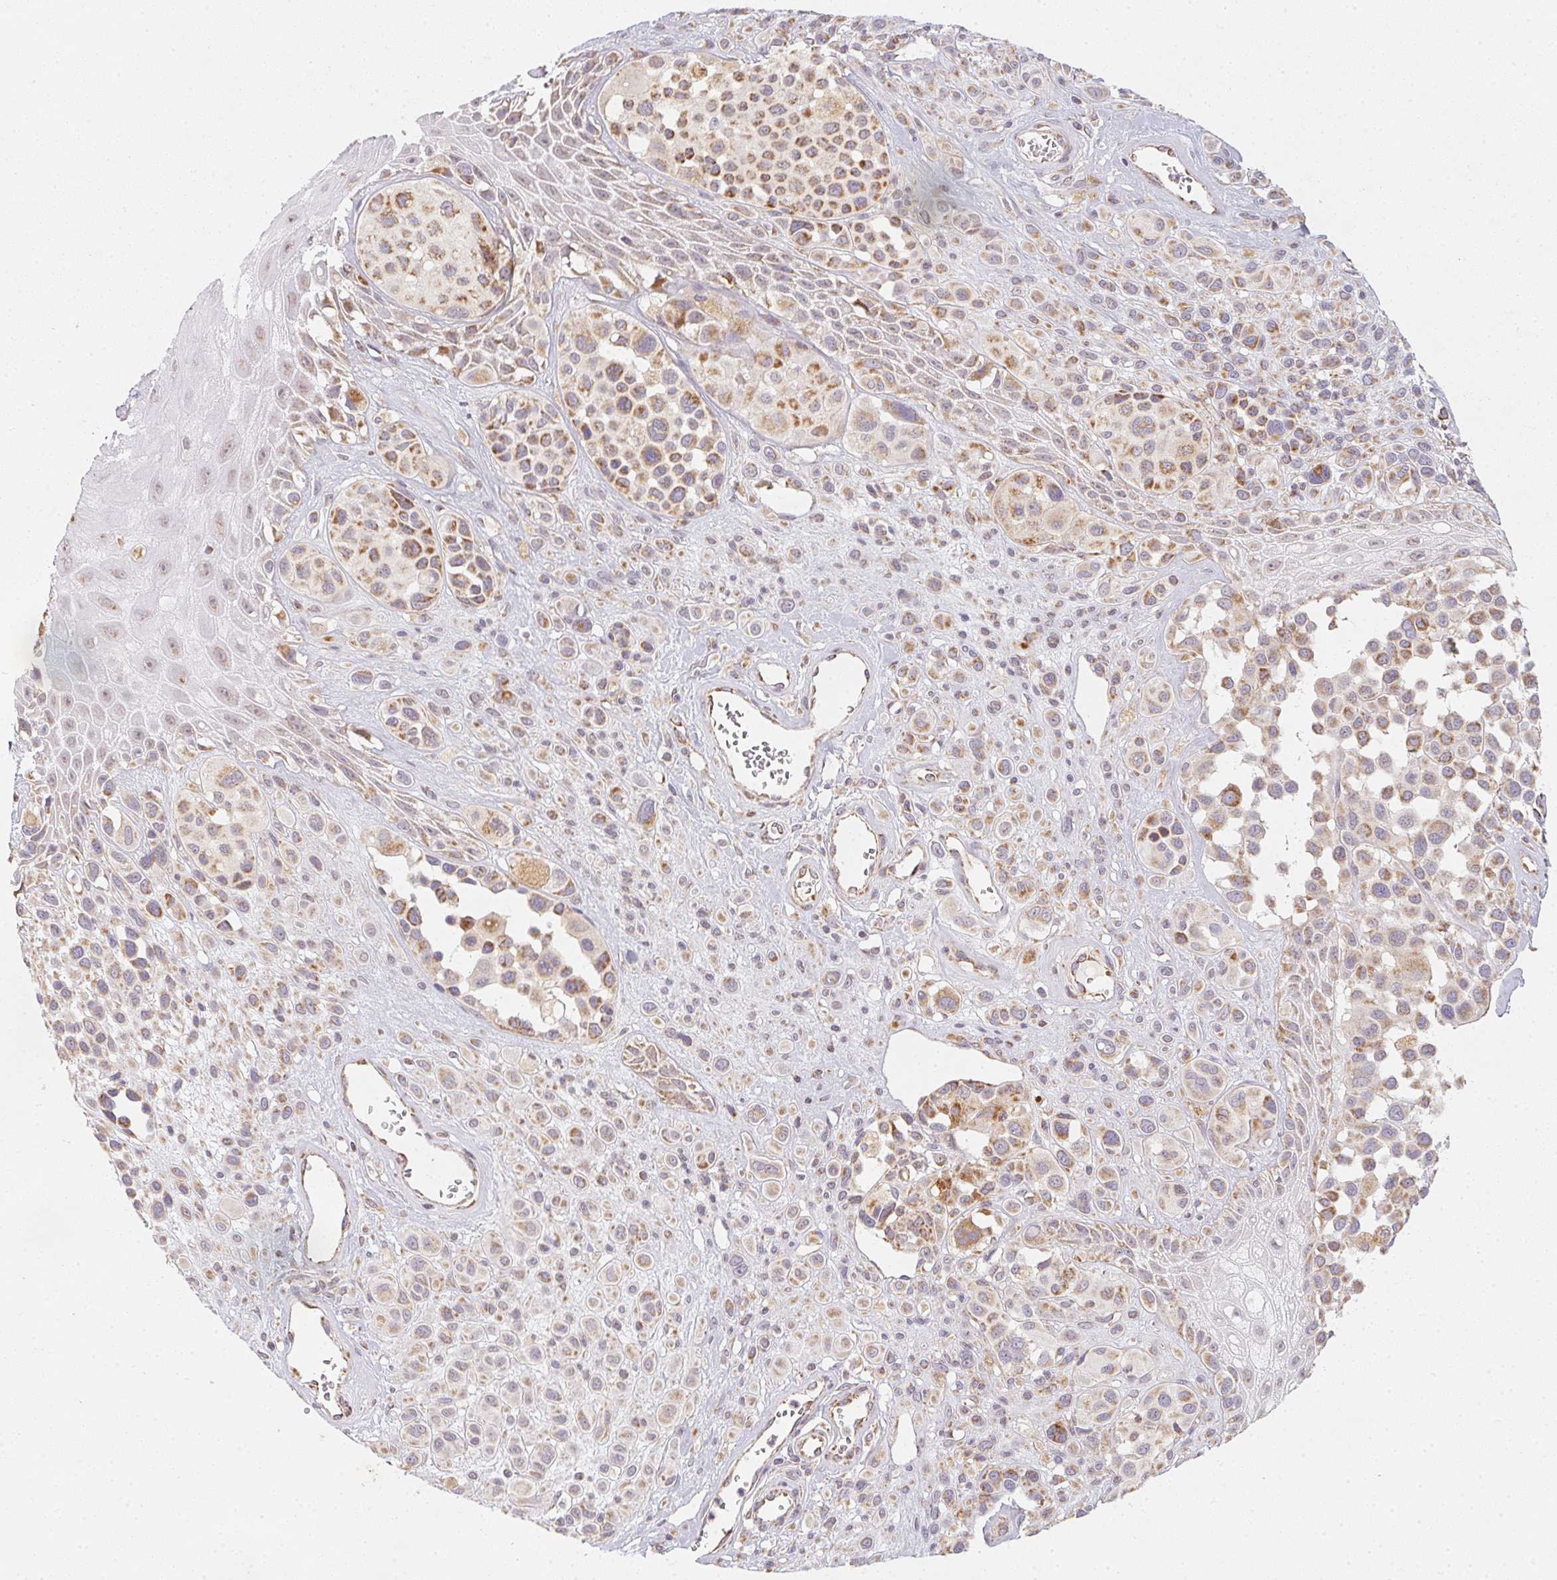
{"staining": {"intensity": "moderate", "quantity": "25%-75%", "location": "cytoplasmic/membranous"}, "tissue": "melanoma", "cell_type": "Tumor cells", "image_type": "cancer", "snomed": [{"axis": "morphology", "description": "Malignant melanoma, NOS"}, {"axis": "topography", "description": "Skin"}], "caption": "Human malignant melanoma stained with a protein marker displays moderate staining in tumor cells.", "gene": "NDUFS6", "patient": {"sex": "male", "age": 77}}